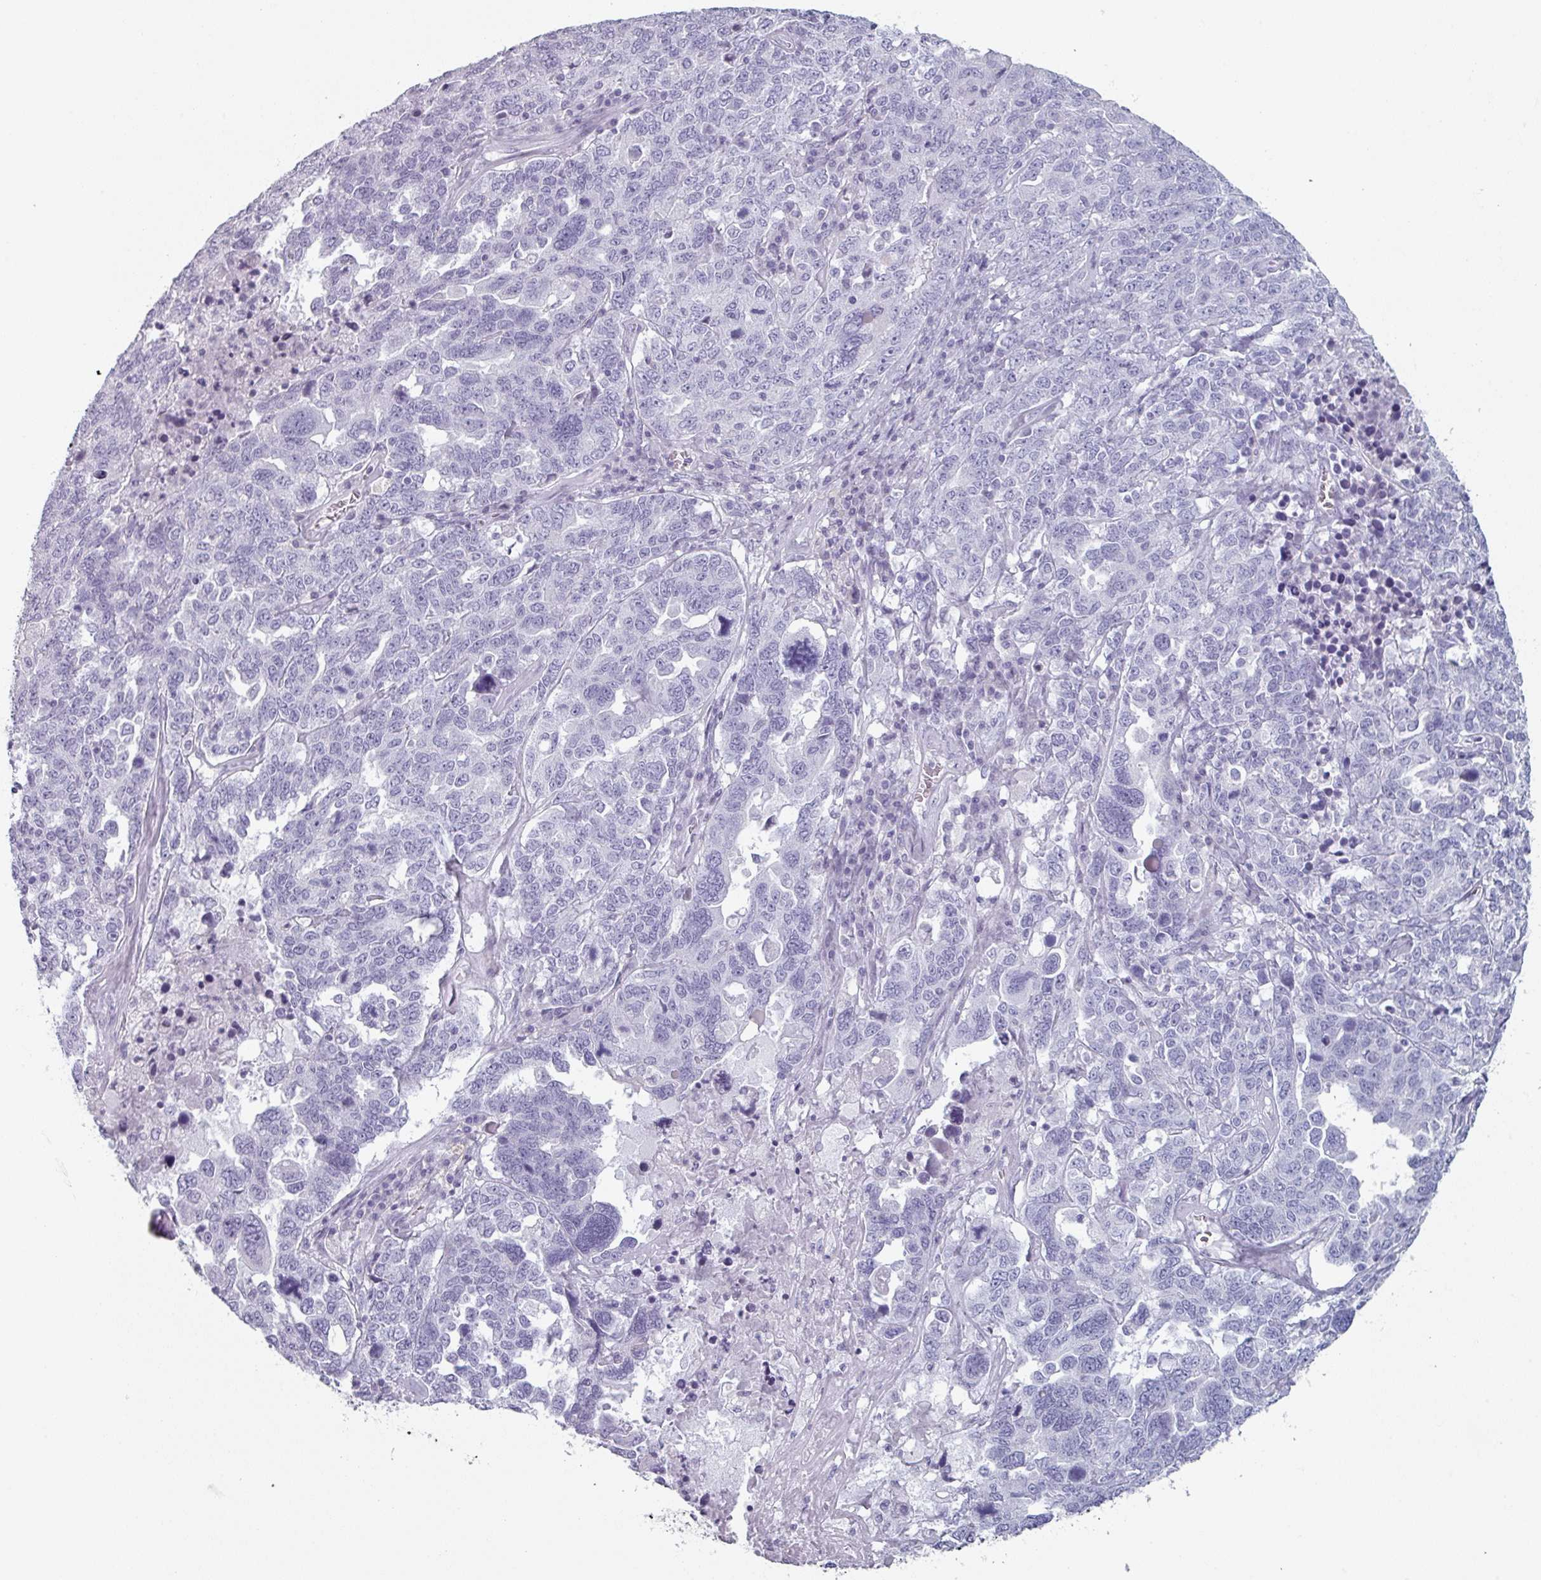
{"staining": {"intensity": "negative", "quantity": "none", "location": "none"}, "tissue": "ovarian cancer", "cell_type": "Tumor cells", "image_type": "cancer", "snomed": [{"axis": "morphology", "description": "Carcinoma, endometroid"}, {"axis": "topography", "description": "Ovary"}], "caption": "Immunohistochemistry of endometroid carcinoma (ovarian) demonstrates no staining in tumor cells.", "gene": "SLC35G2", "patient": {"sex": "female", "age": 62}}